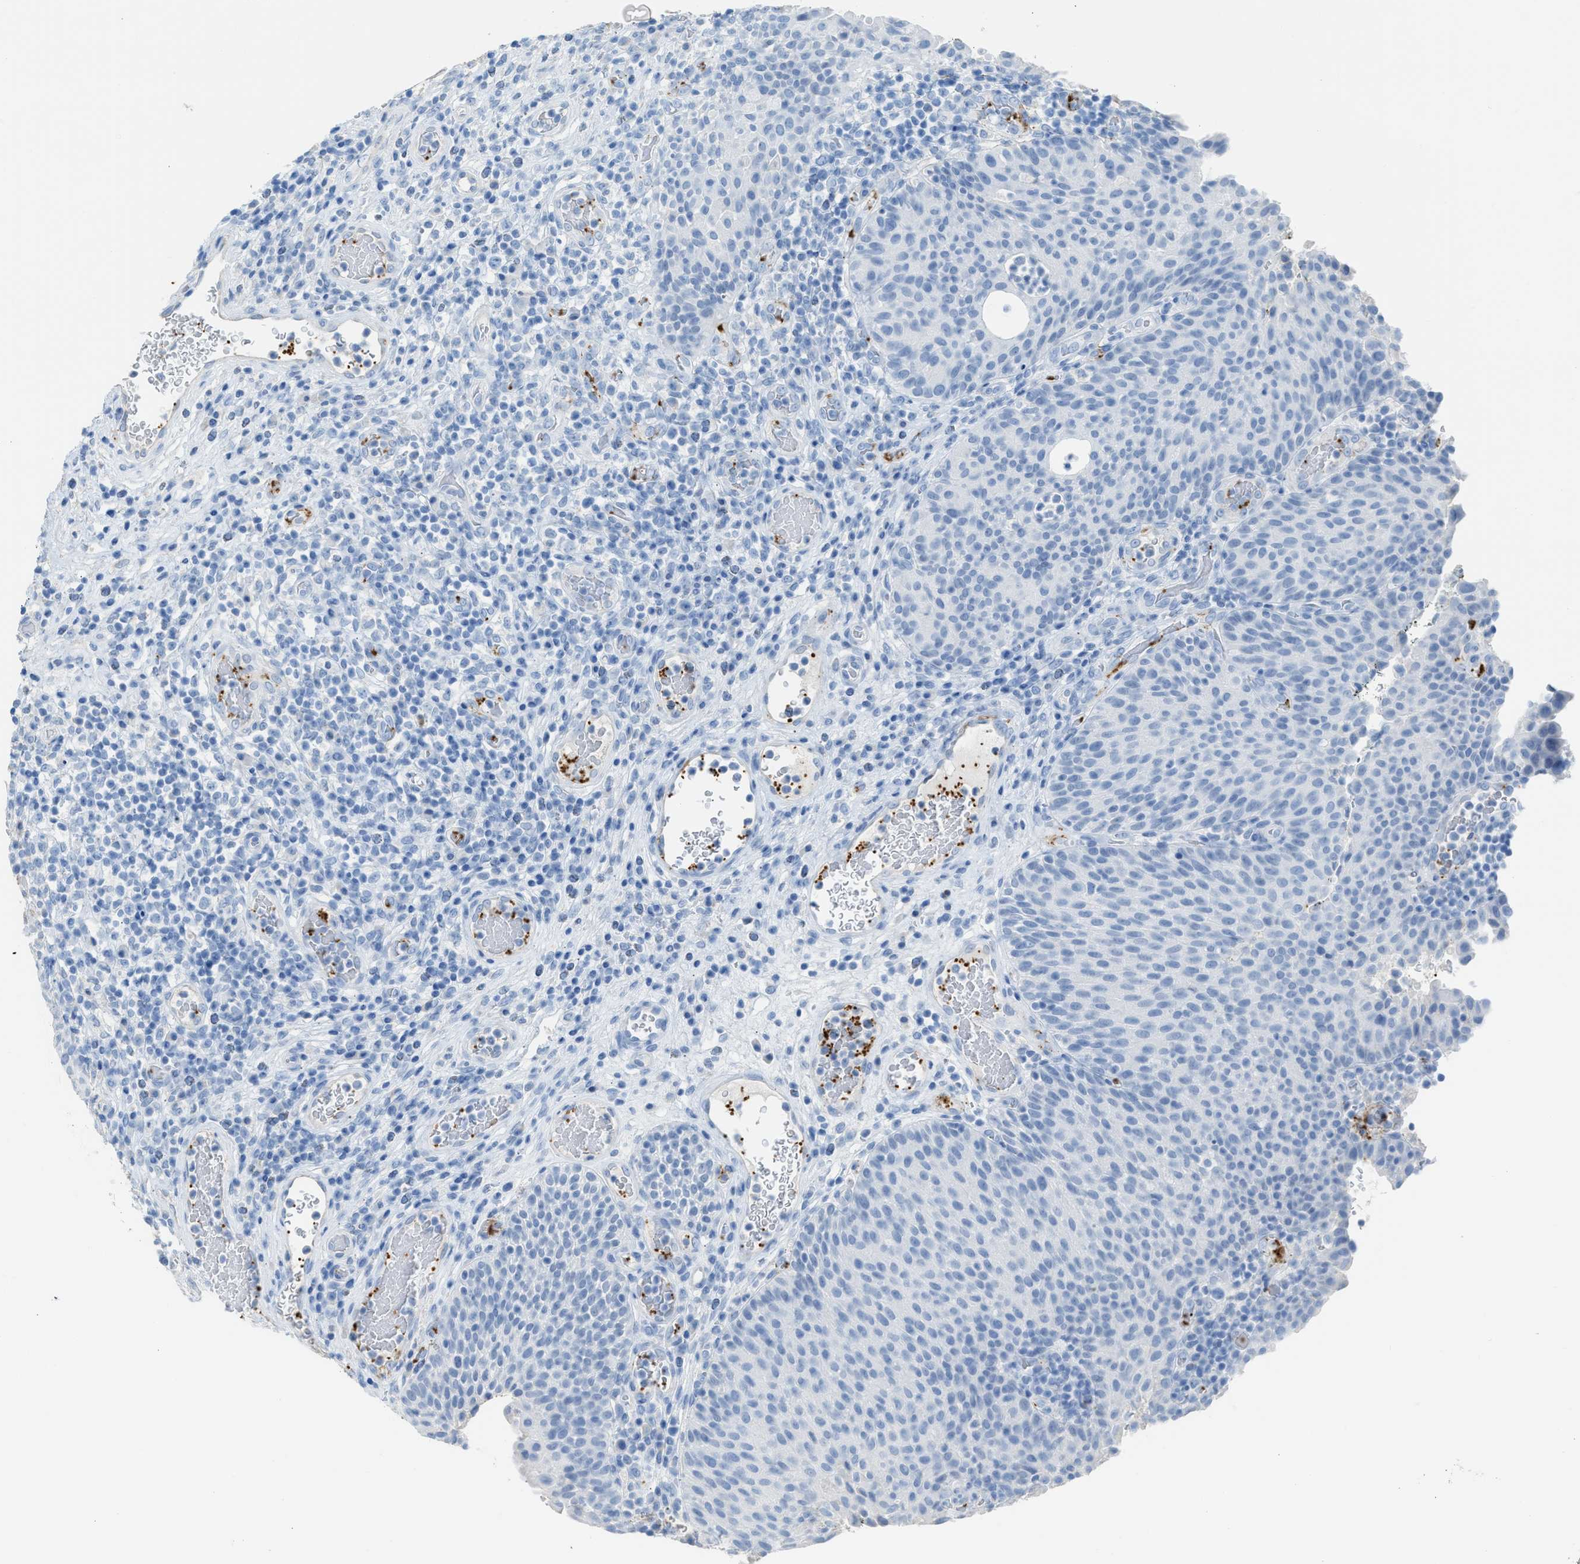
{"staining": {"intensity": "negative", "quantity": "none", "location": "none"}, "tissue": "urothelial cancer", "cell_type": "Tumor cells", "image_type": "cancer", "snomed": [{"axis": "morphology", "description": "Urothelial carcinoma, Low grade"}, {"axis": "topography", "description": "Urinary bladder"}], "caption": "An immunohistochemistry (IHC) image of low-grade urothelial carcinoma is shown. There is no staining in tumor cells of low-grade urothelial carcinoma. (DAB immunohistochemistry (IHC) with hematoxylin counter stain).", "gene": "FAIM2", "patient": {"sex": "female", "age": 75}}